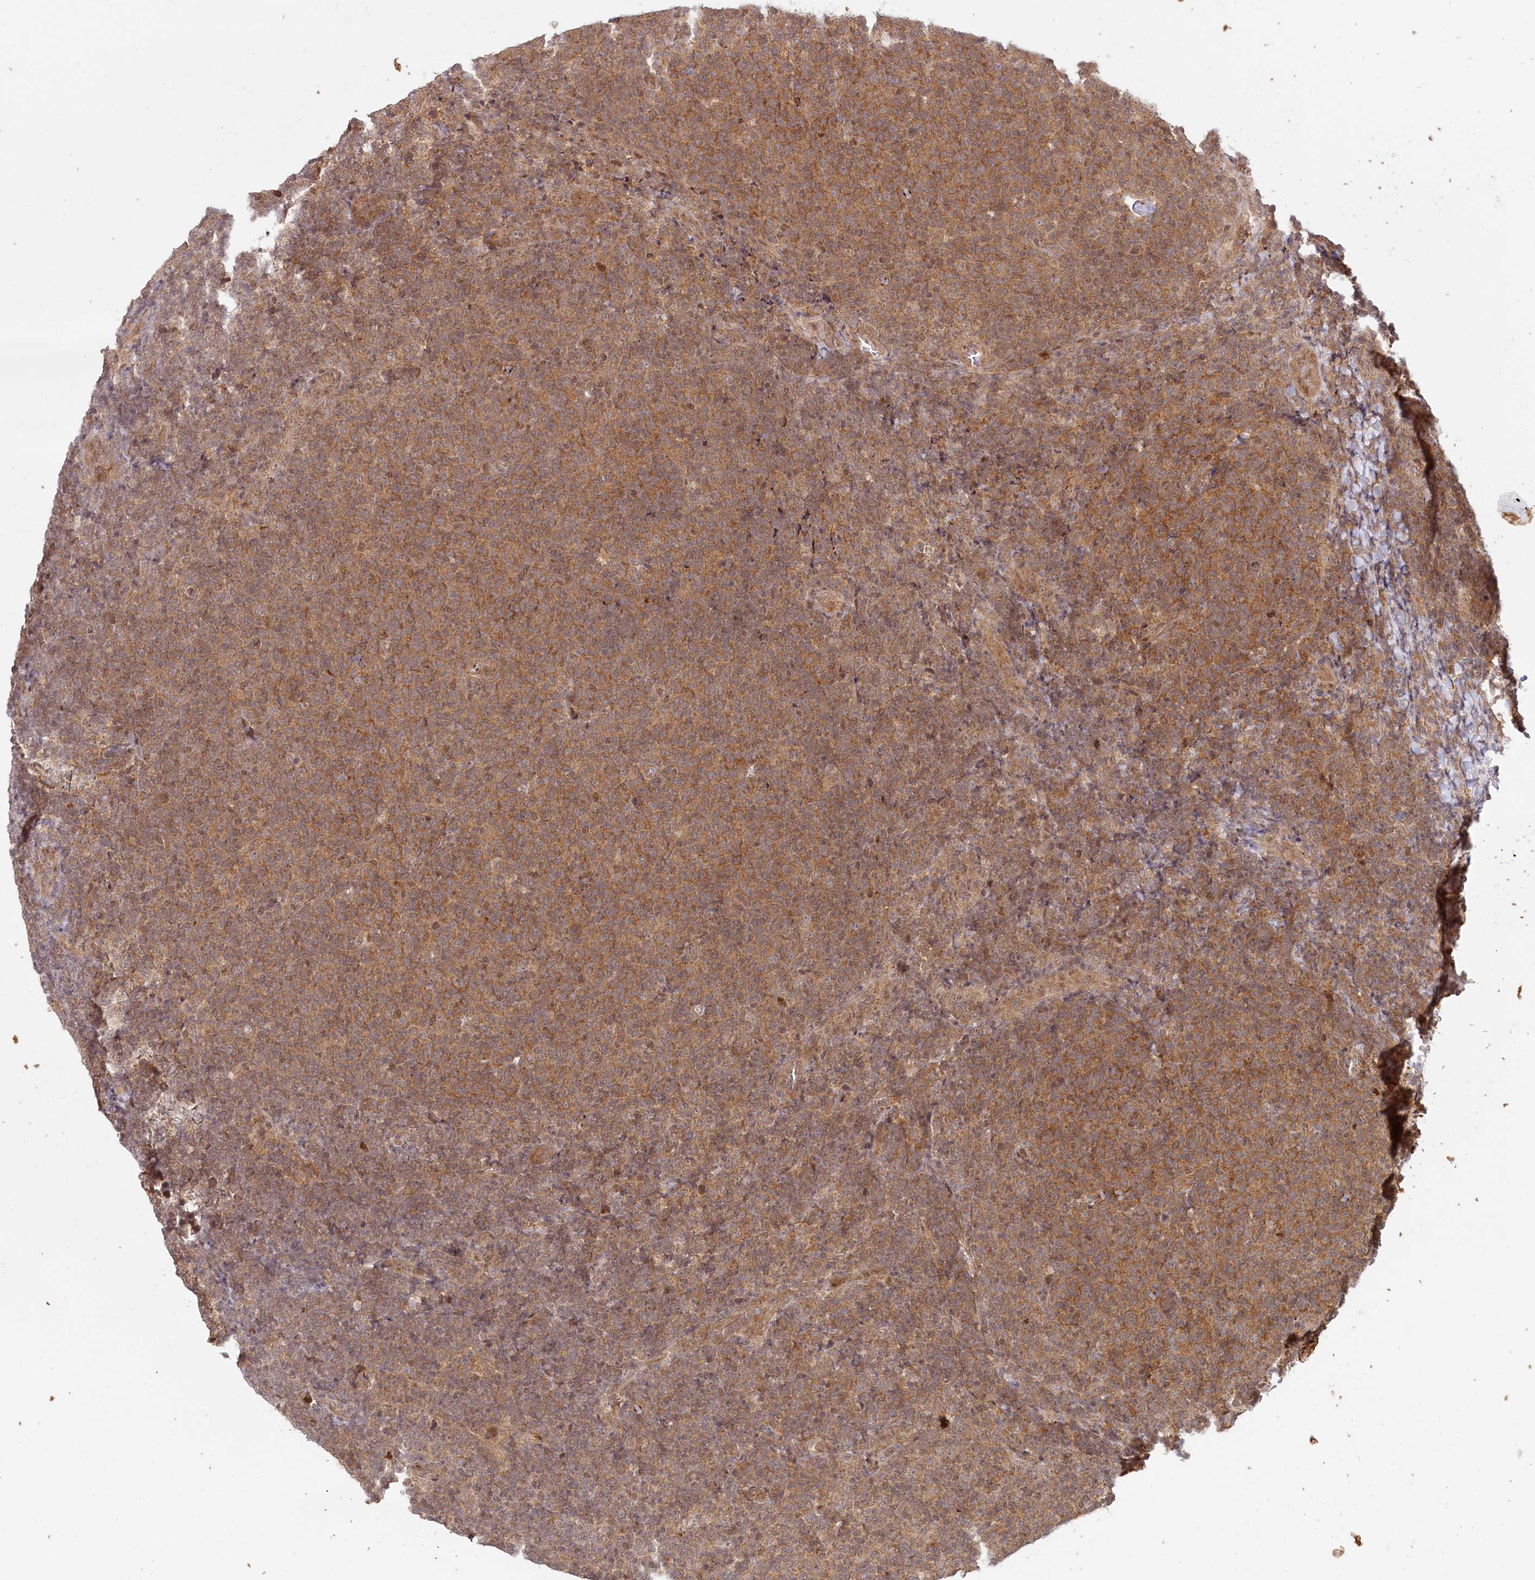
{"staining": {"intensity": "moderate", "quantity": ">75%", "location": "cytoplasmic/membranous"}, "tissue": "lymphoma", "cell_type": "Tumor cells", "image_type": "cancer", "snomed": [{"axis": "morphology", "description": "Malignant lymphoma, non-Hodgkin's type, Low grade"}, {"axis": "topography", "description": "Lymph node"}], "caption": "Protein staining of lymphoma tissue reveals moderate cytoplasmic/membranous expression in approximately >75% of tumor cells.", "gene": "CCDC65", "patient": {"sex": "male", "age": 66}}